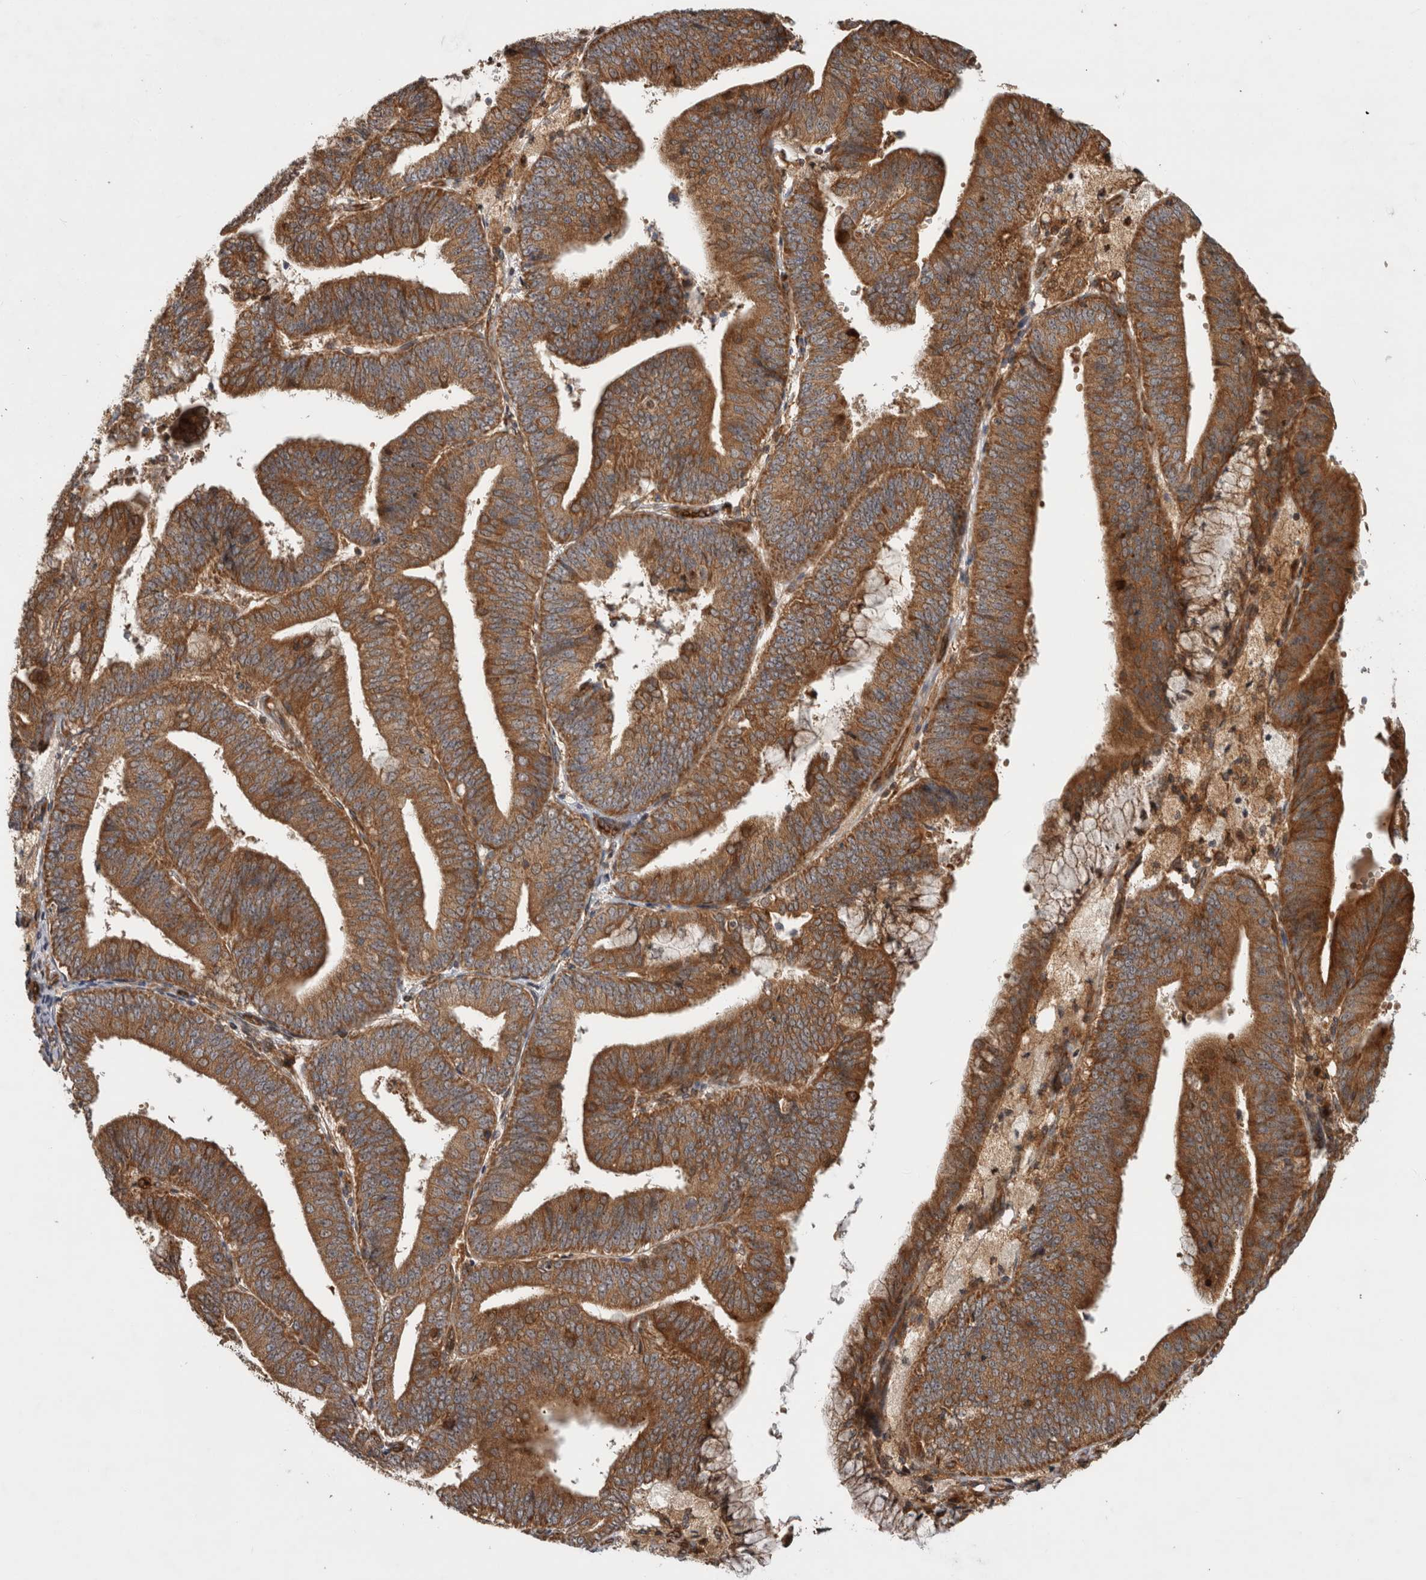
{"staining": {"intensity": "strong", "quantity": ">75%", "location": "cytoplasmic/membranous"}, "tissue": "endometrial cancer", "cell_type": "Tumor cells", "image_type": "cancer", "snomed": [{"axis": "morphology", "description": "Adenocarcinoma, NOS"}, {"axis": "topography", "description": "Endometrium"}], "caption": "Brown immunohistochemical staining in human endometrial cancer (adenocarcinoma) displays strong cytoplasmic/membranous positivity in approximately >75% of tumor cells.", "gene": "TUBD1", "patient": {"sex": "female", "age": 63}}